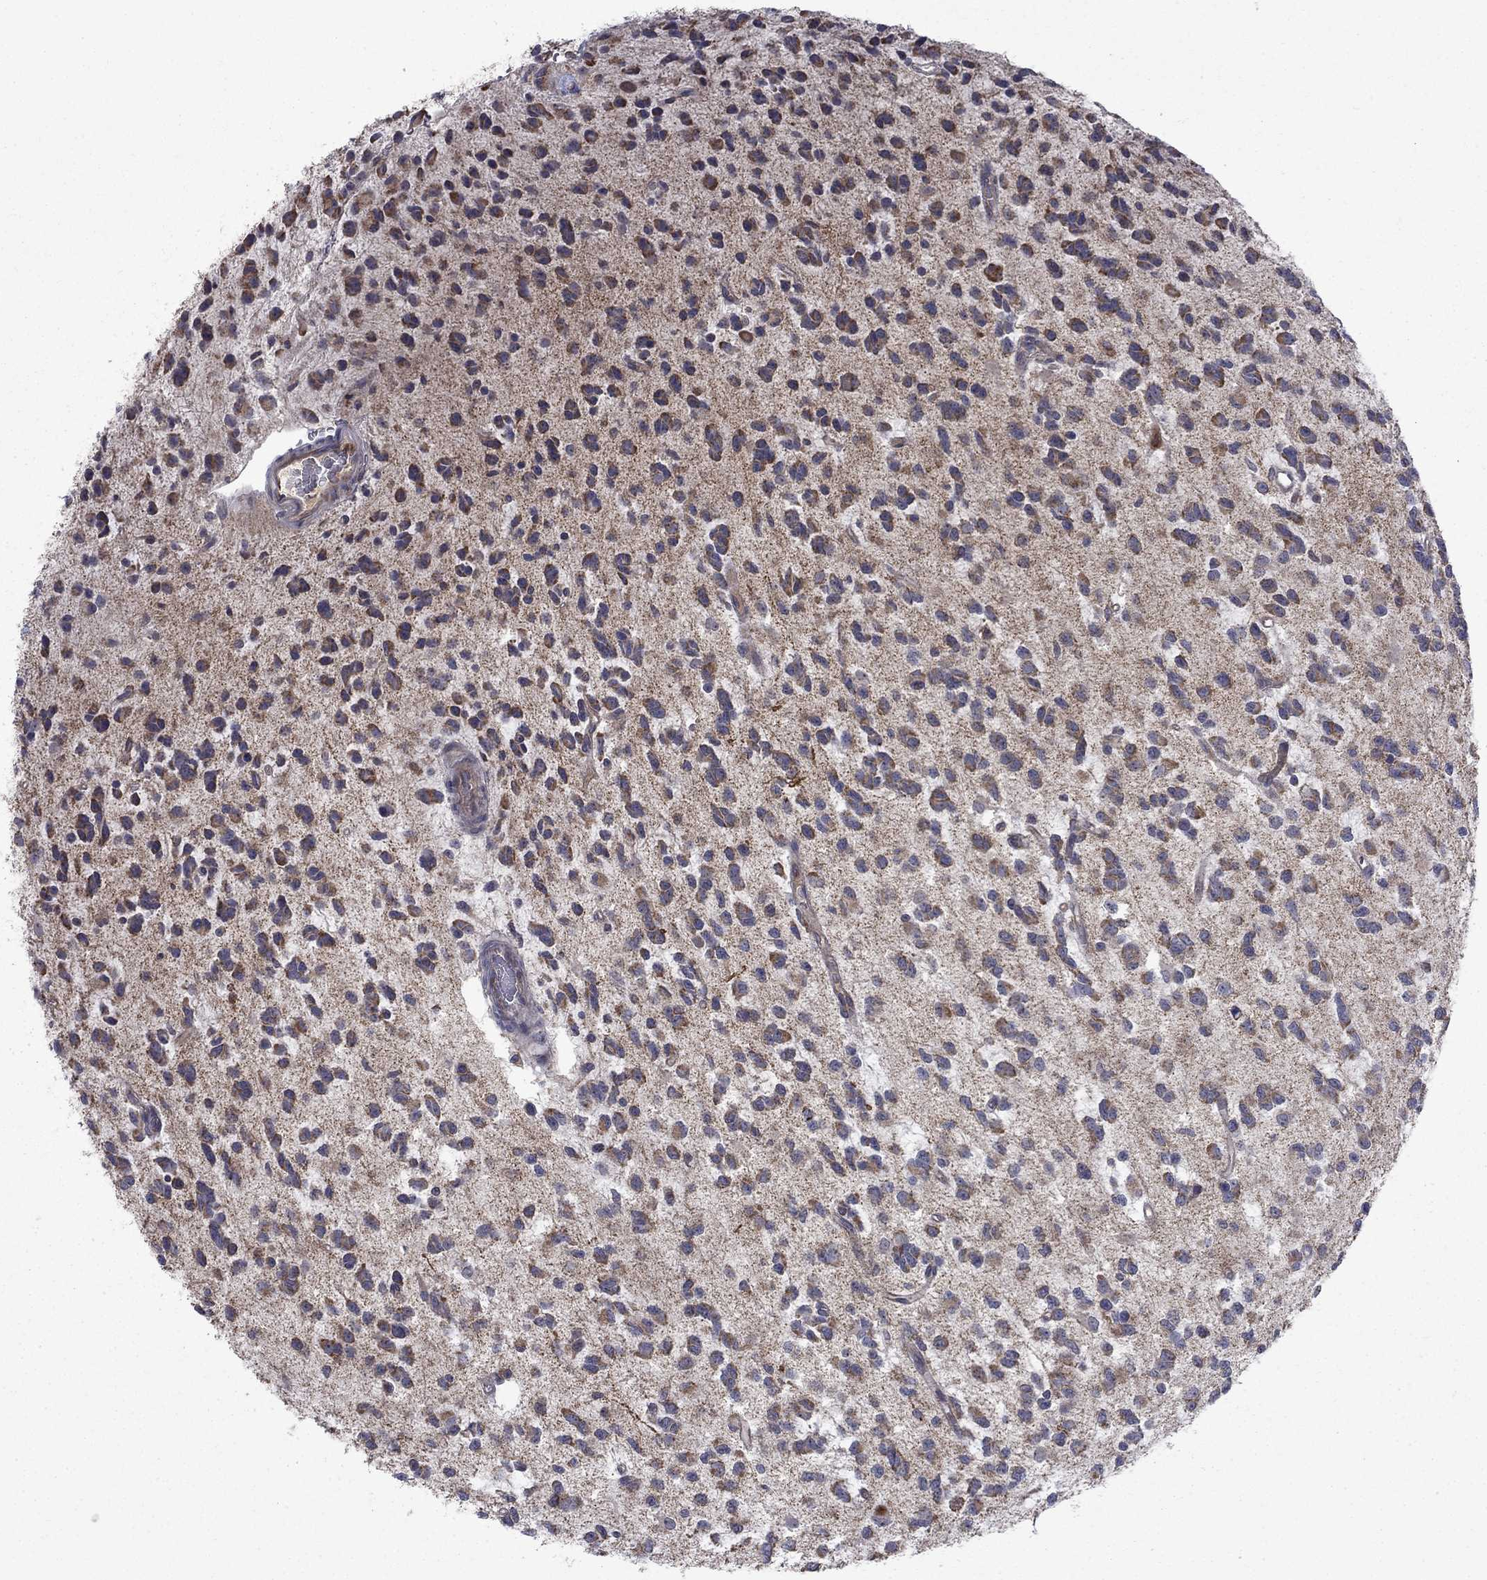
{"staining": {"intensity": "moderate", "quantity": "<25%", "location": "cytoplasmic/membranous"}, "tissue": "glioma", "cell_type": "Tumor cells", "image_type": "cancer", "snomed": [{"axis": "morphology", "description": "Glioma, malignant, Low grade"}, {"axis": "topography", "description": "Brain"}], "caption": "An IHC image of tumor tissue is shown. Protein staining in brown highlights moderate cytoplasmic/membranous positivity in glioma within tumor cells. Using DAB (brown) and hematoxylin (blue) stains, captured at high magnification using brightfield microscopy.", "gene": "DOP1B", "patient": {"sex": "female", "age": 45}}